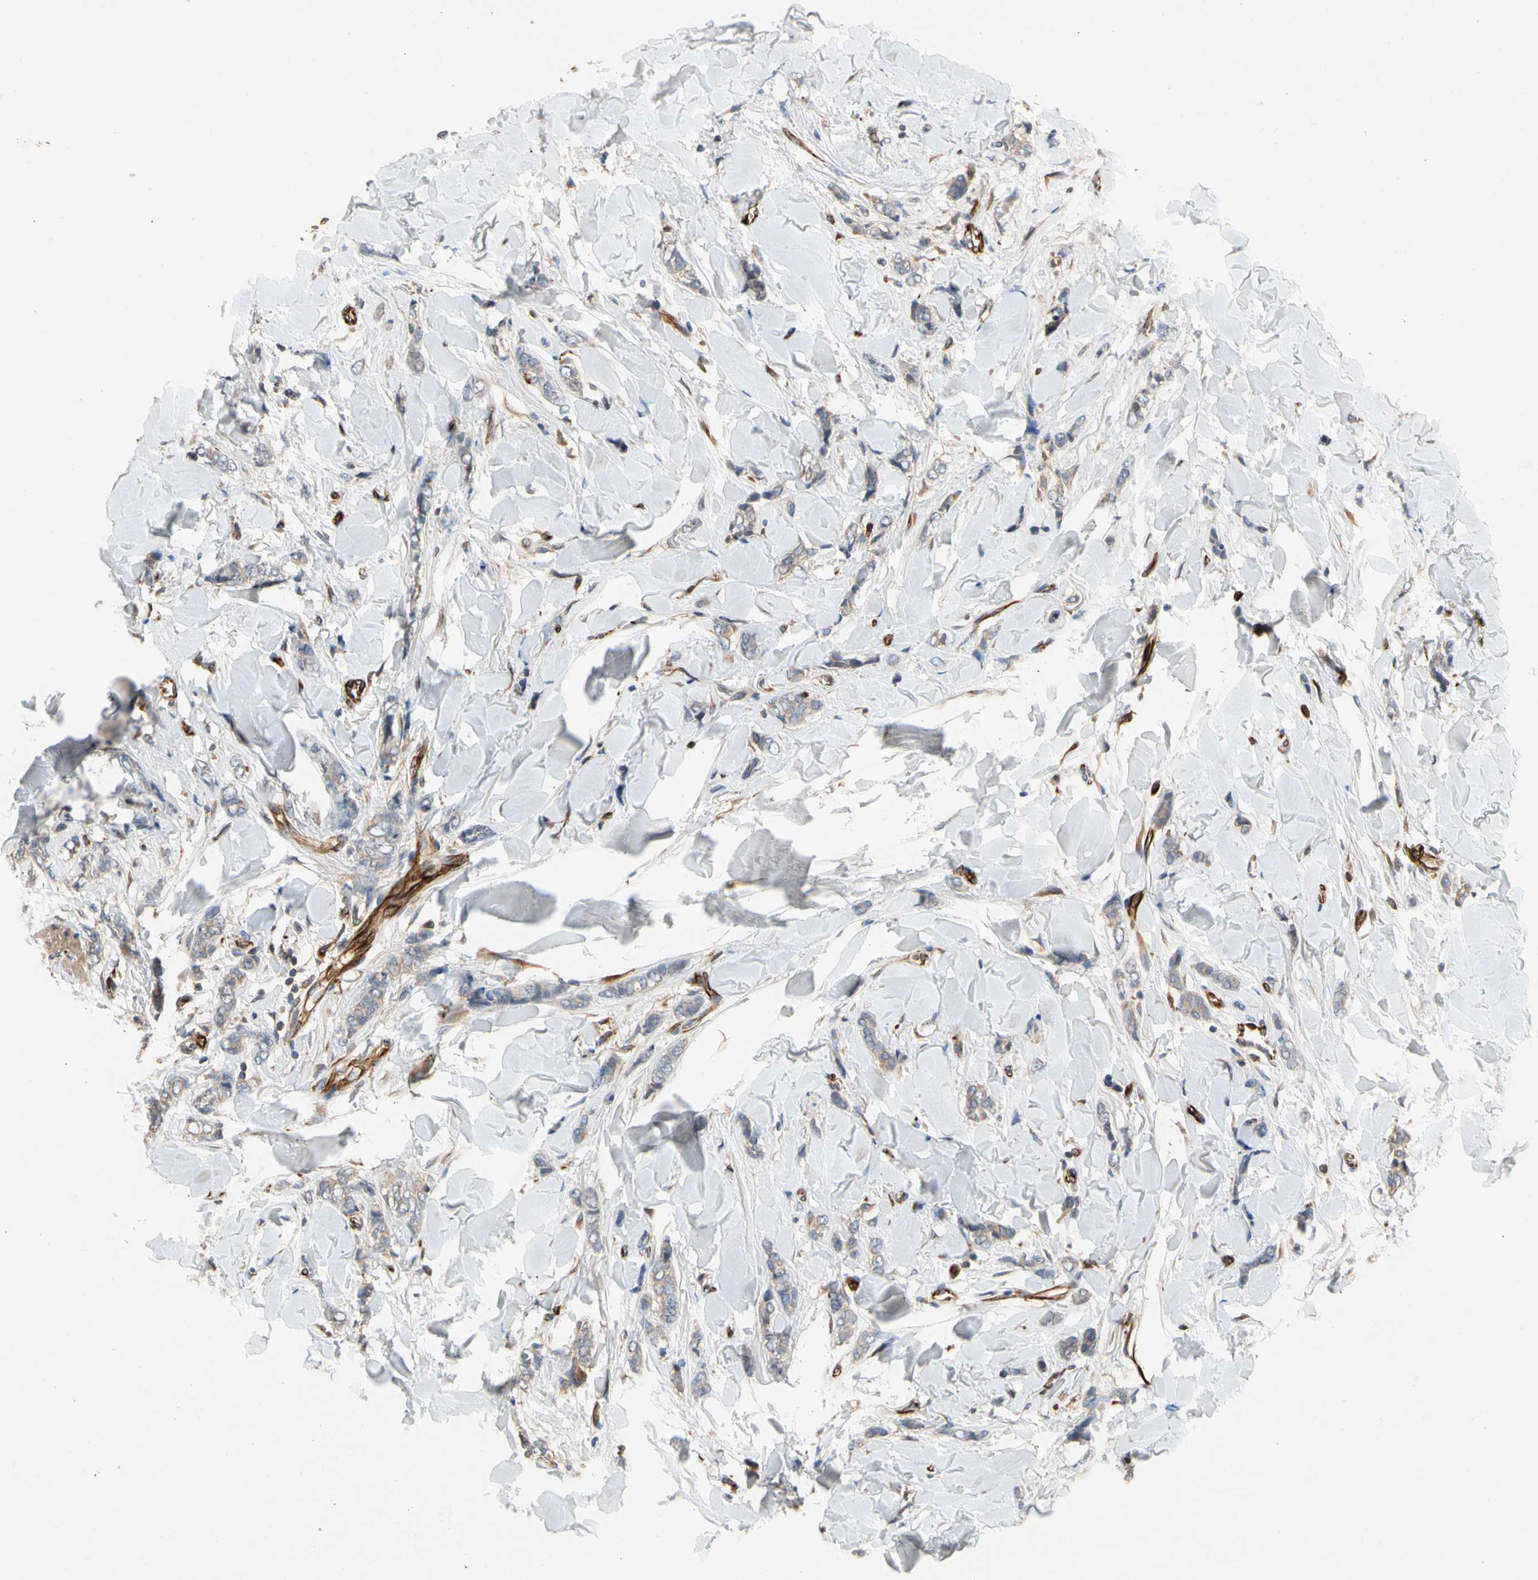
{"staining": {"intensity": "weak", "quantity": "25%-75%", "location": "cytoplasmic/membranous"}, "tissue": "breast cancer", "cell_type": "Tumor cells", "image_type": "cancer", "snomed": [{"axis": "morphology", "description": "Lobular carcinoma"}, {"axis": "topography", "description": "Skin"}, {"axis": "topography", "description": "Breast"}], "caption": "Breast lobular carcinoma was stained to show a protein in brown. There is low levels of weak cytoplasmic/membranous positivity in approximately 25%-75% of tumor cells.", "gene": "FGD6", "patient": {"sex": "female", "age": 46}}